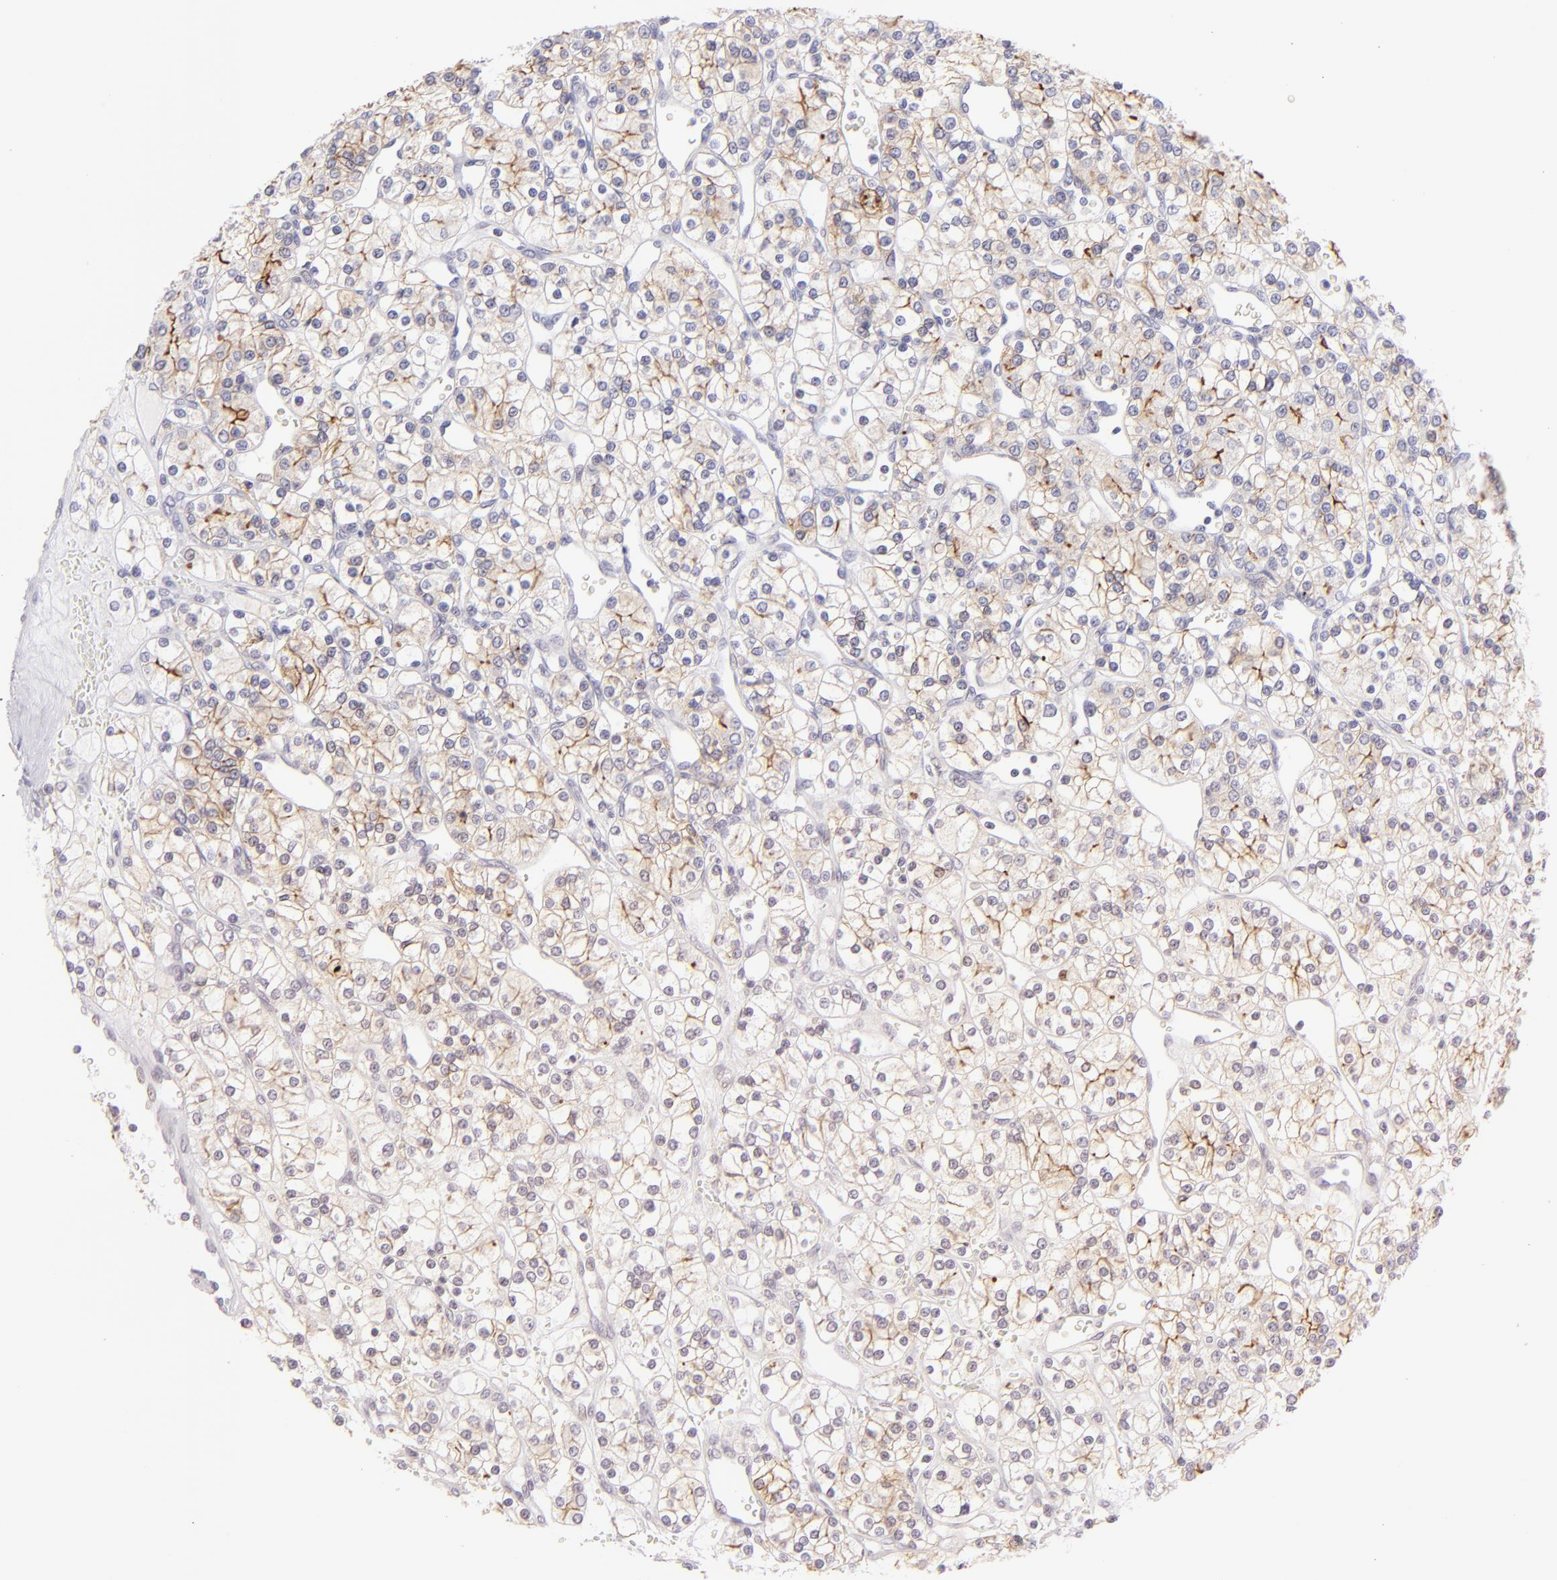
{"staining": {"intensity": "moderate", "quantity": "<25%", "location": "cytoplasmic/membranous"}, "tissue": "renal cancer", "cell_type": "Tumor cells", "image_type": "cancer", "snomed": [{"axis": "morphology", "description": "Adenocarcinoma, NOS"}, {"axis": "topography", "description": "Kidney"}], "caption": "Renal adenocarcinoma was stained to show a protein in brown. There is low levels of moderate cytoplasmic/membranous positivity in approximately <25% of tumor cells.", "gene": "CLDN4", "patient": {"sex": "female", "age": 62}}